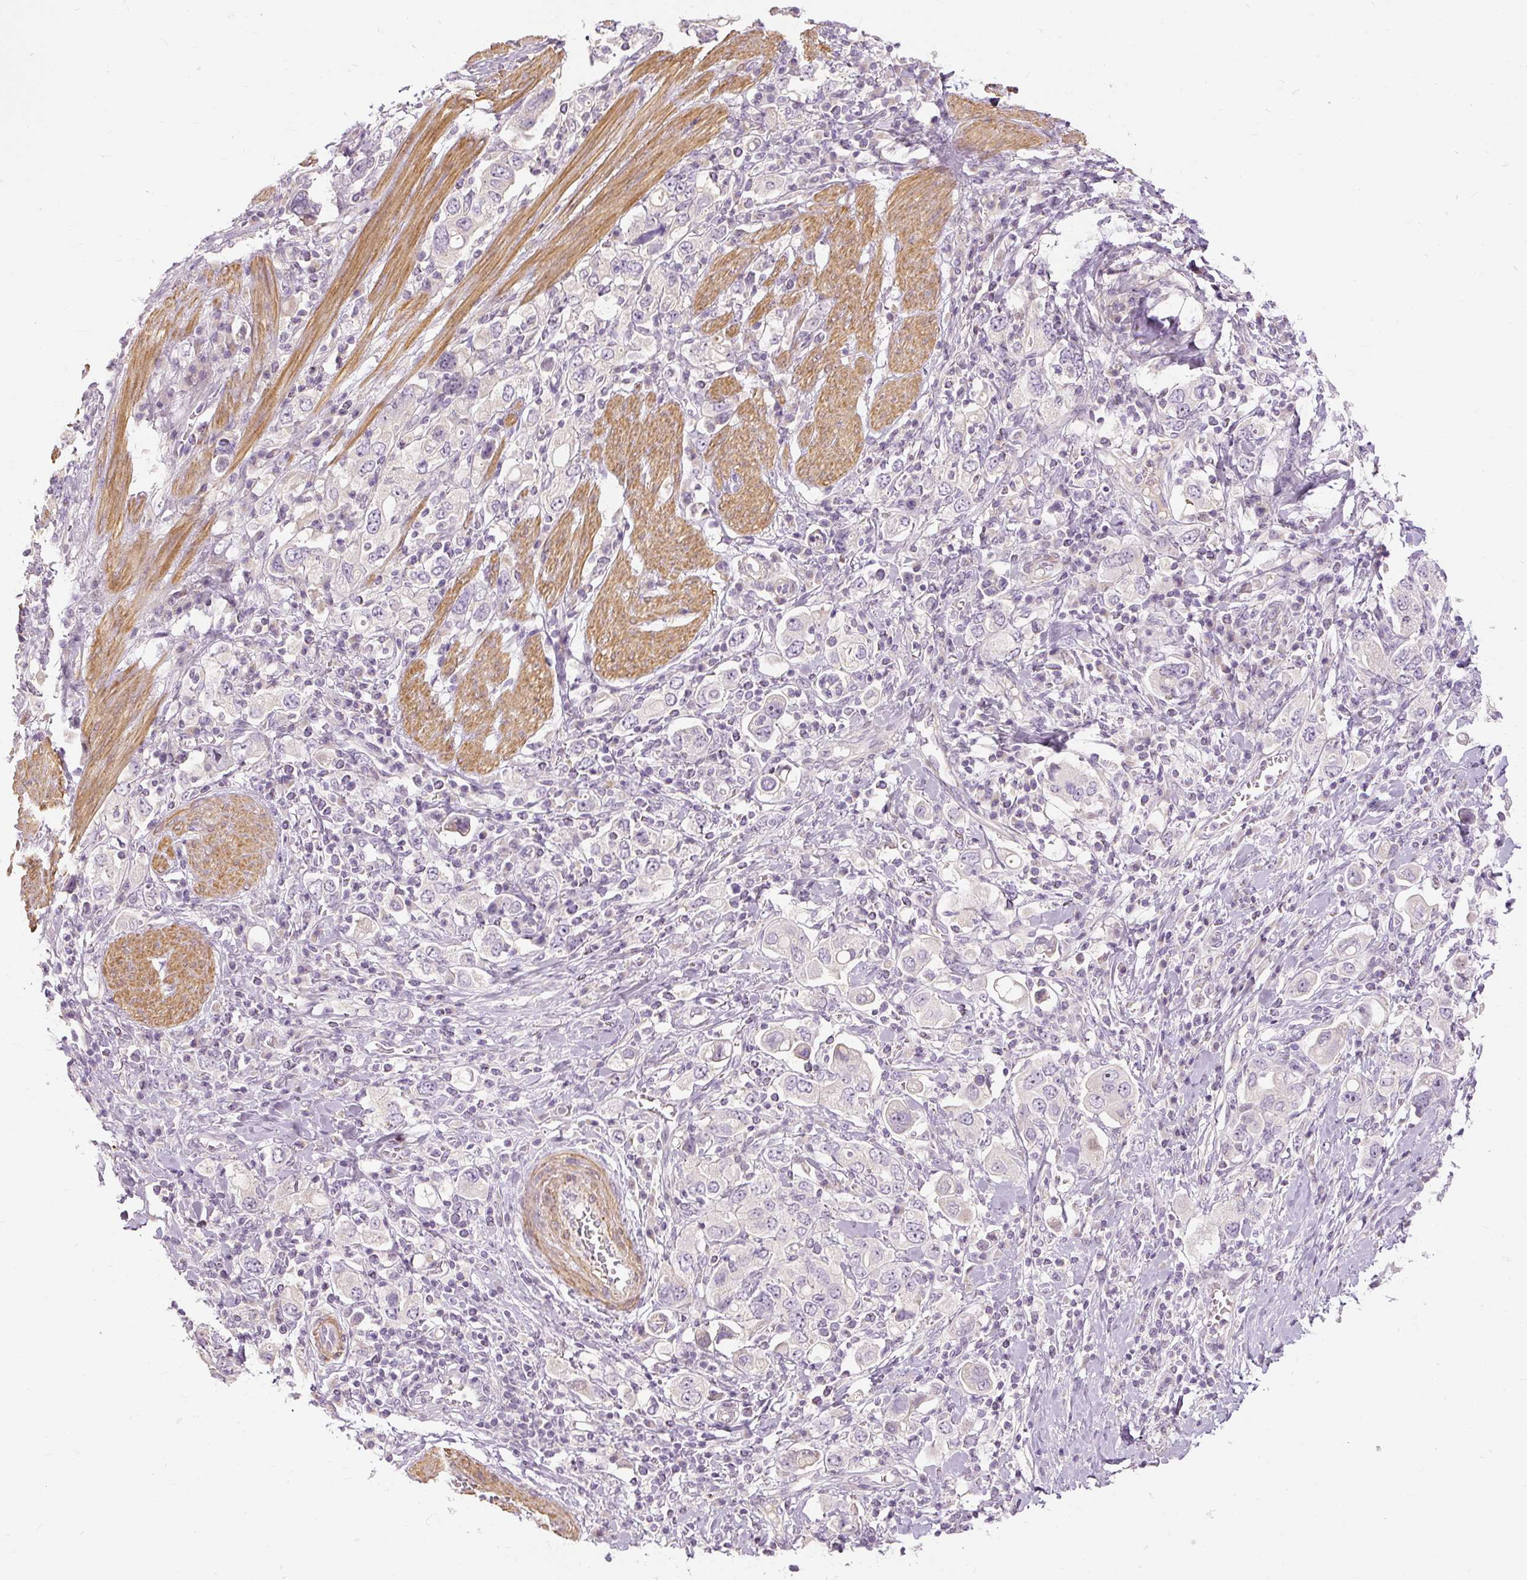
{"staining": {"intensity": "negative", "quantity": "none", "location": "none"}, "tissue": "stomach cancer", "cell_type": "Tumor cells", "image_type": "cancer", "snomed": [{"axis": "morphology", "description": "Adenocarcinoma, NOS"}, {"axis": "topography", "description": "Stomach, upper"}], "caption": "IHC histopathology image of neoplastic tissue: stomach cancer stained with DAB (3,3'-diaminobenzidine) reveals no significant protein positivity in tumor cells. (DAB (3,3'-diaminobenzidine) immunohistochemistry visualized using brightfield microscopy, high magnification).", "gene": "CAPN3", "patient": {"sex": "male", "age": 62}}